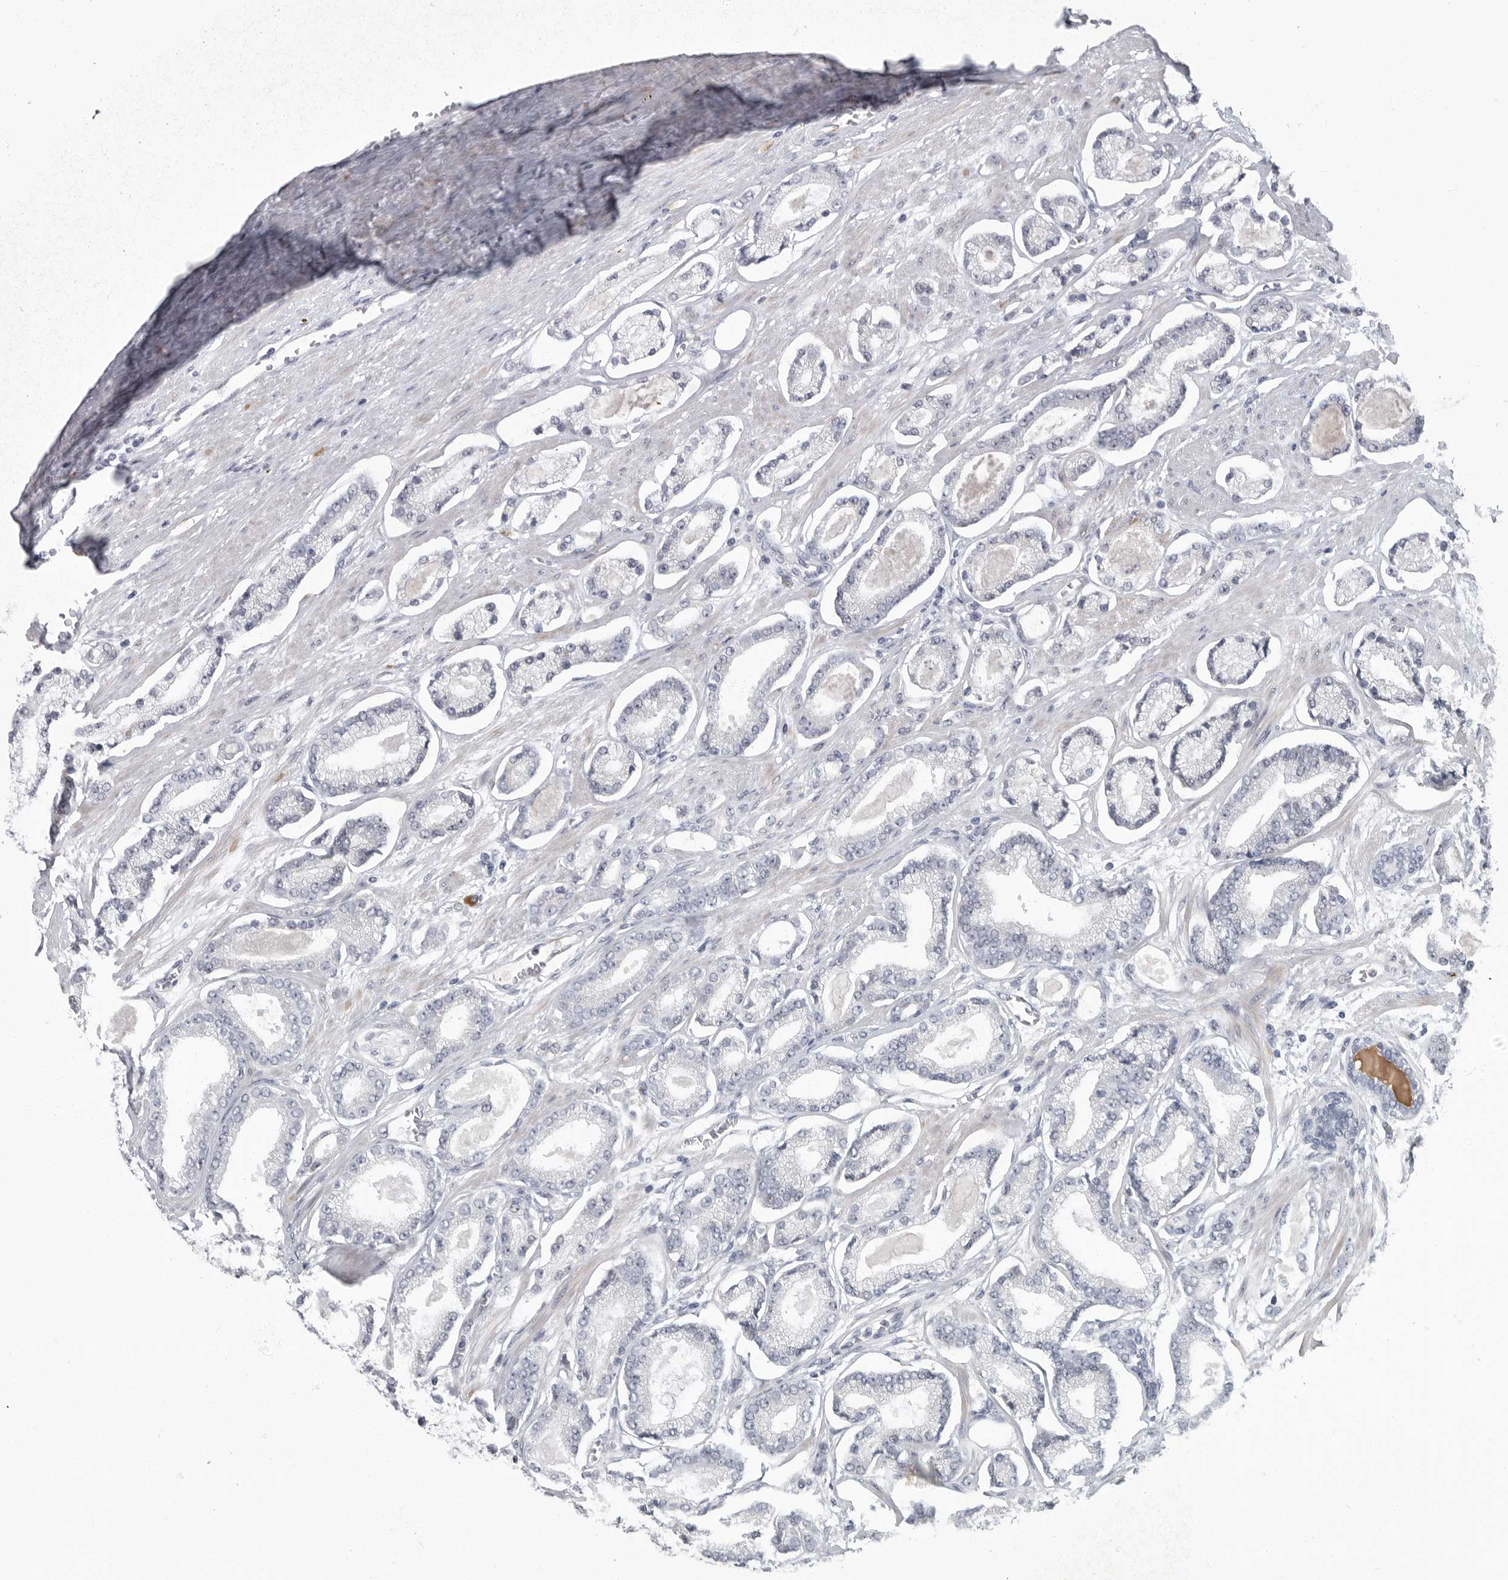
{"staining": {"intensity": "negative", "quantity": "none", "location": "none"}, "tissue": "prostate cancer", "cell_type": "Tumor cells", "image_type": "cancer", "snomed": [{"axis": "morphology", "description": "Adenocarcinoma, Low grade"}, {"axis": "topography", "description": "Prostate"}], "caption": "This is a photomicrograph of IHC staining of prostate cancer, which shows no staining in tumor cells.", "gene": "SLC25A39", "patient": {"sex": "male", "age": 60}}